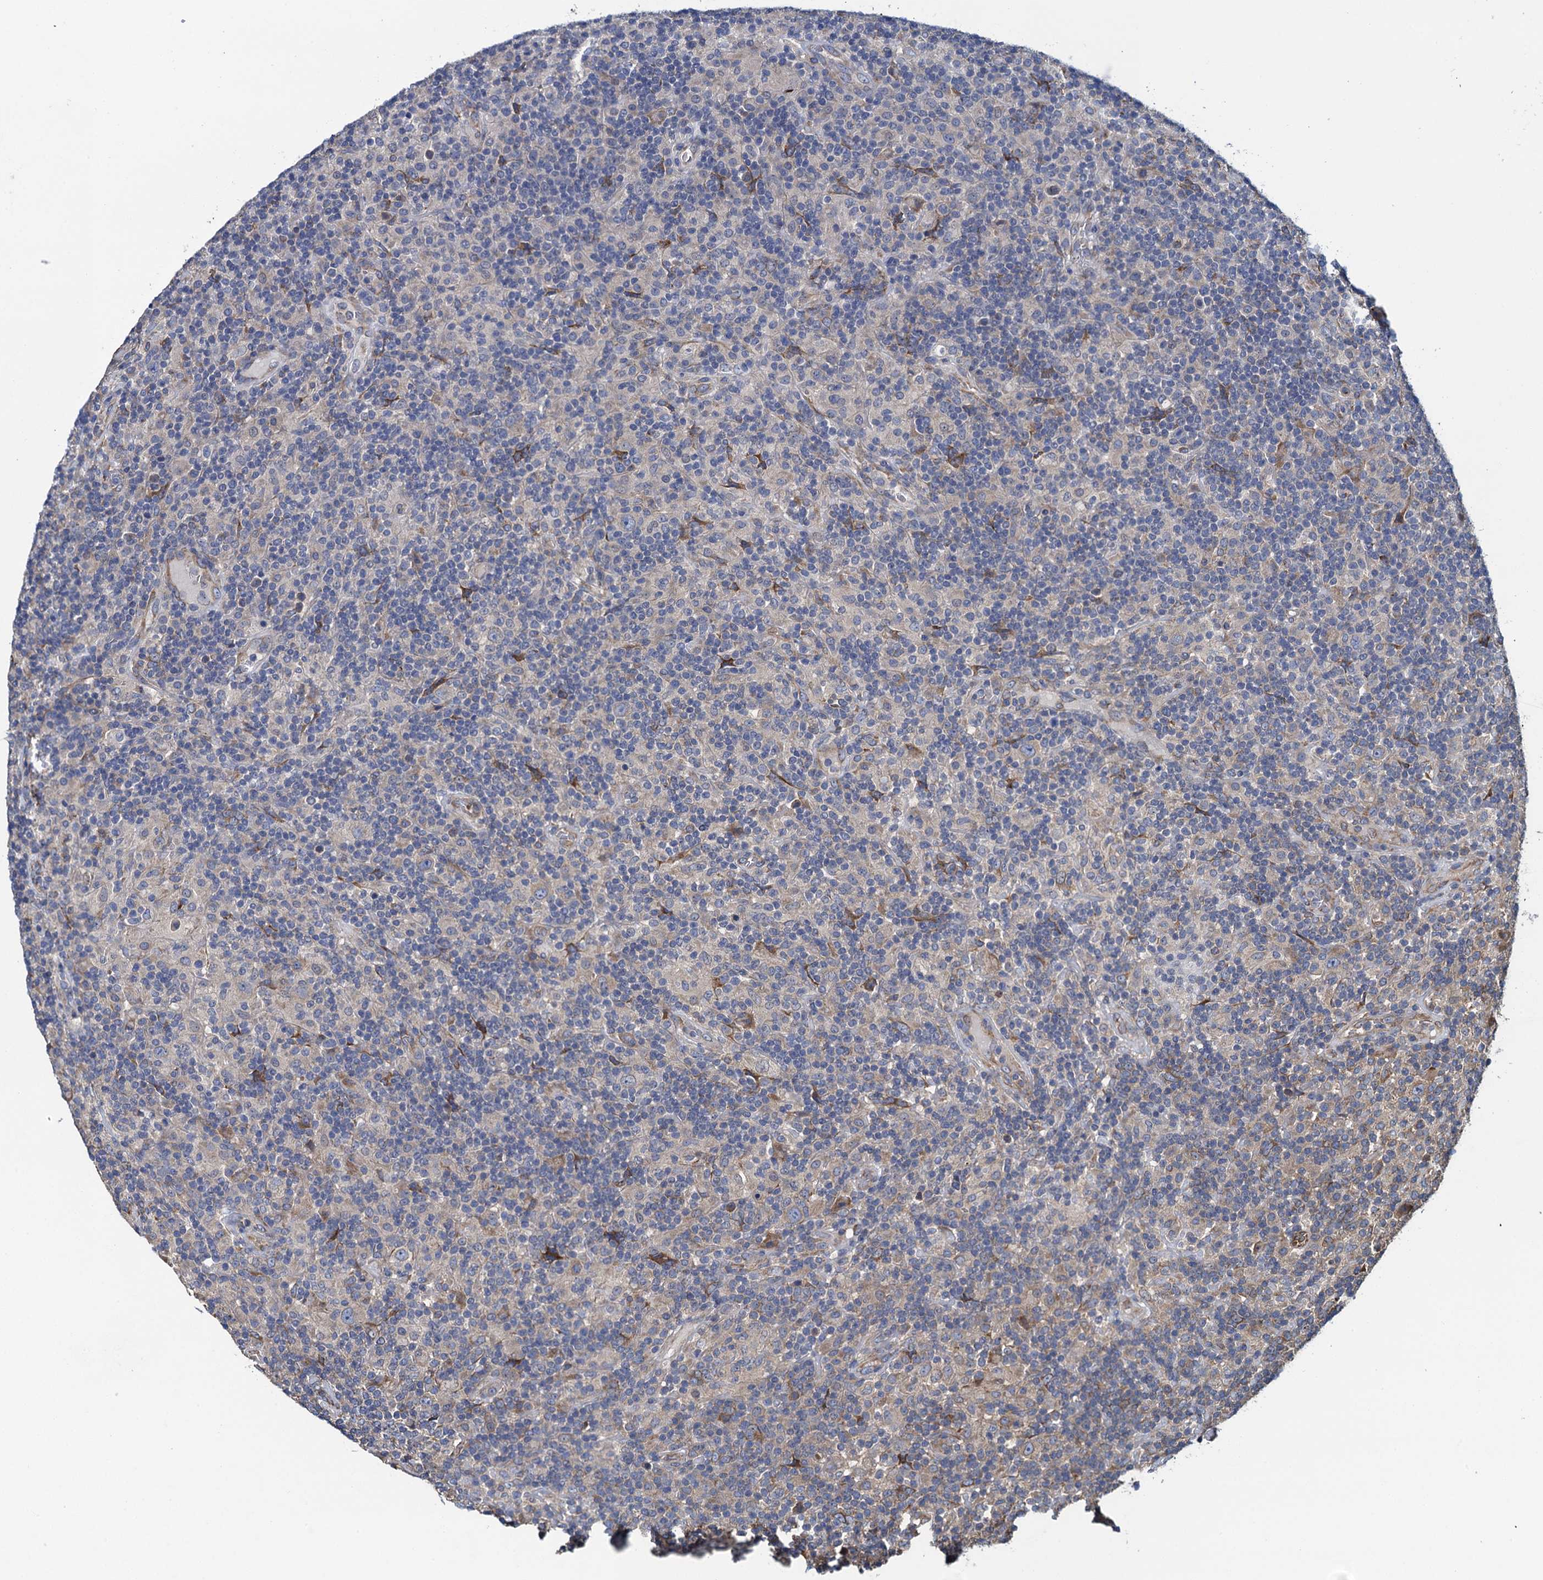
{"staining": {"intensity": "negative", "quantity": "none", "location": "none"}, "tissue": "lymphoma", "cell_type": "Tumor cells", "image_type": "cancer", "snomed": [{"axis": "morphology", "description": "Hodgkin's disease, NOS"}, {"axis": "topography", "description": "Lymph node"}], "caption": "A high-resolution photomicrograph shows immunohistochemistry (IHC) staining of Hodgkin's disease, which reveals no significant expression in tumor cells. (DAB immunohistochemistry (IHC) visualized using brightfield microscopy, high magnification).", "gene": "ADCY9", "patient": {"sex": "male", "age": 70}}